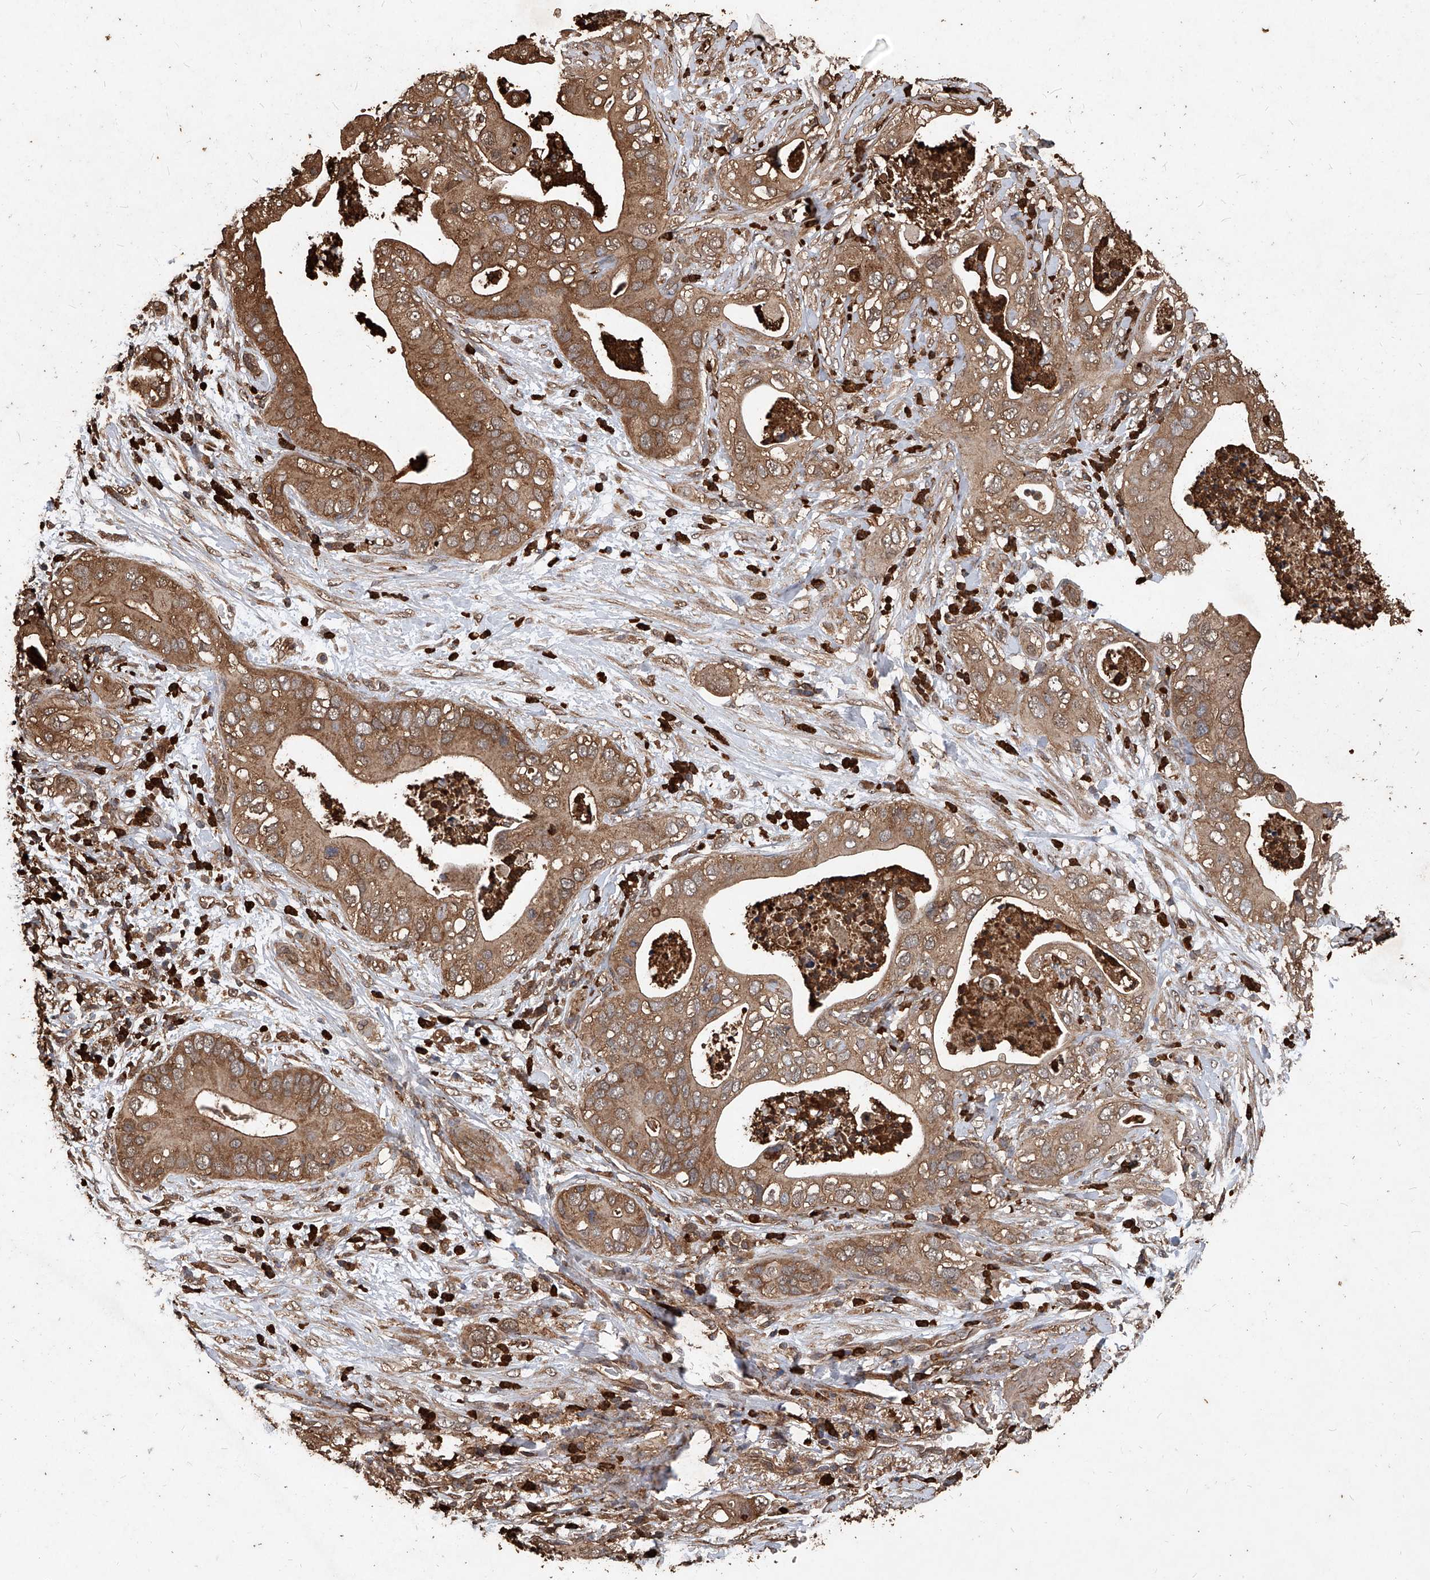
{"staining": {"intensity": "moderate", "quantity": ">75%", "location": "cytoplasmic/membranous"}, "tissue": "pancreatic cancer", "cell_type": "Tumor cells", "image_type": "cancer", "snomed": [{"axis": "morphology", "description": "Adenocarcinoma, NOS"}, {"axis": "topography", "description": "Pancreas"}], "caption": "About >75% of tumor cells in human pancreatic adenocarcinoma display moderate cytoplasmic/membranous protein staining as visualized by brown immunohistochemical staining.", "gene": "UCP2", "patient": {"sex": "female", "age": 78}}